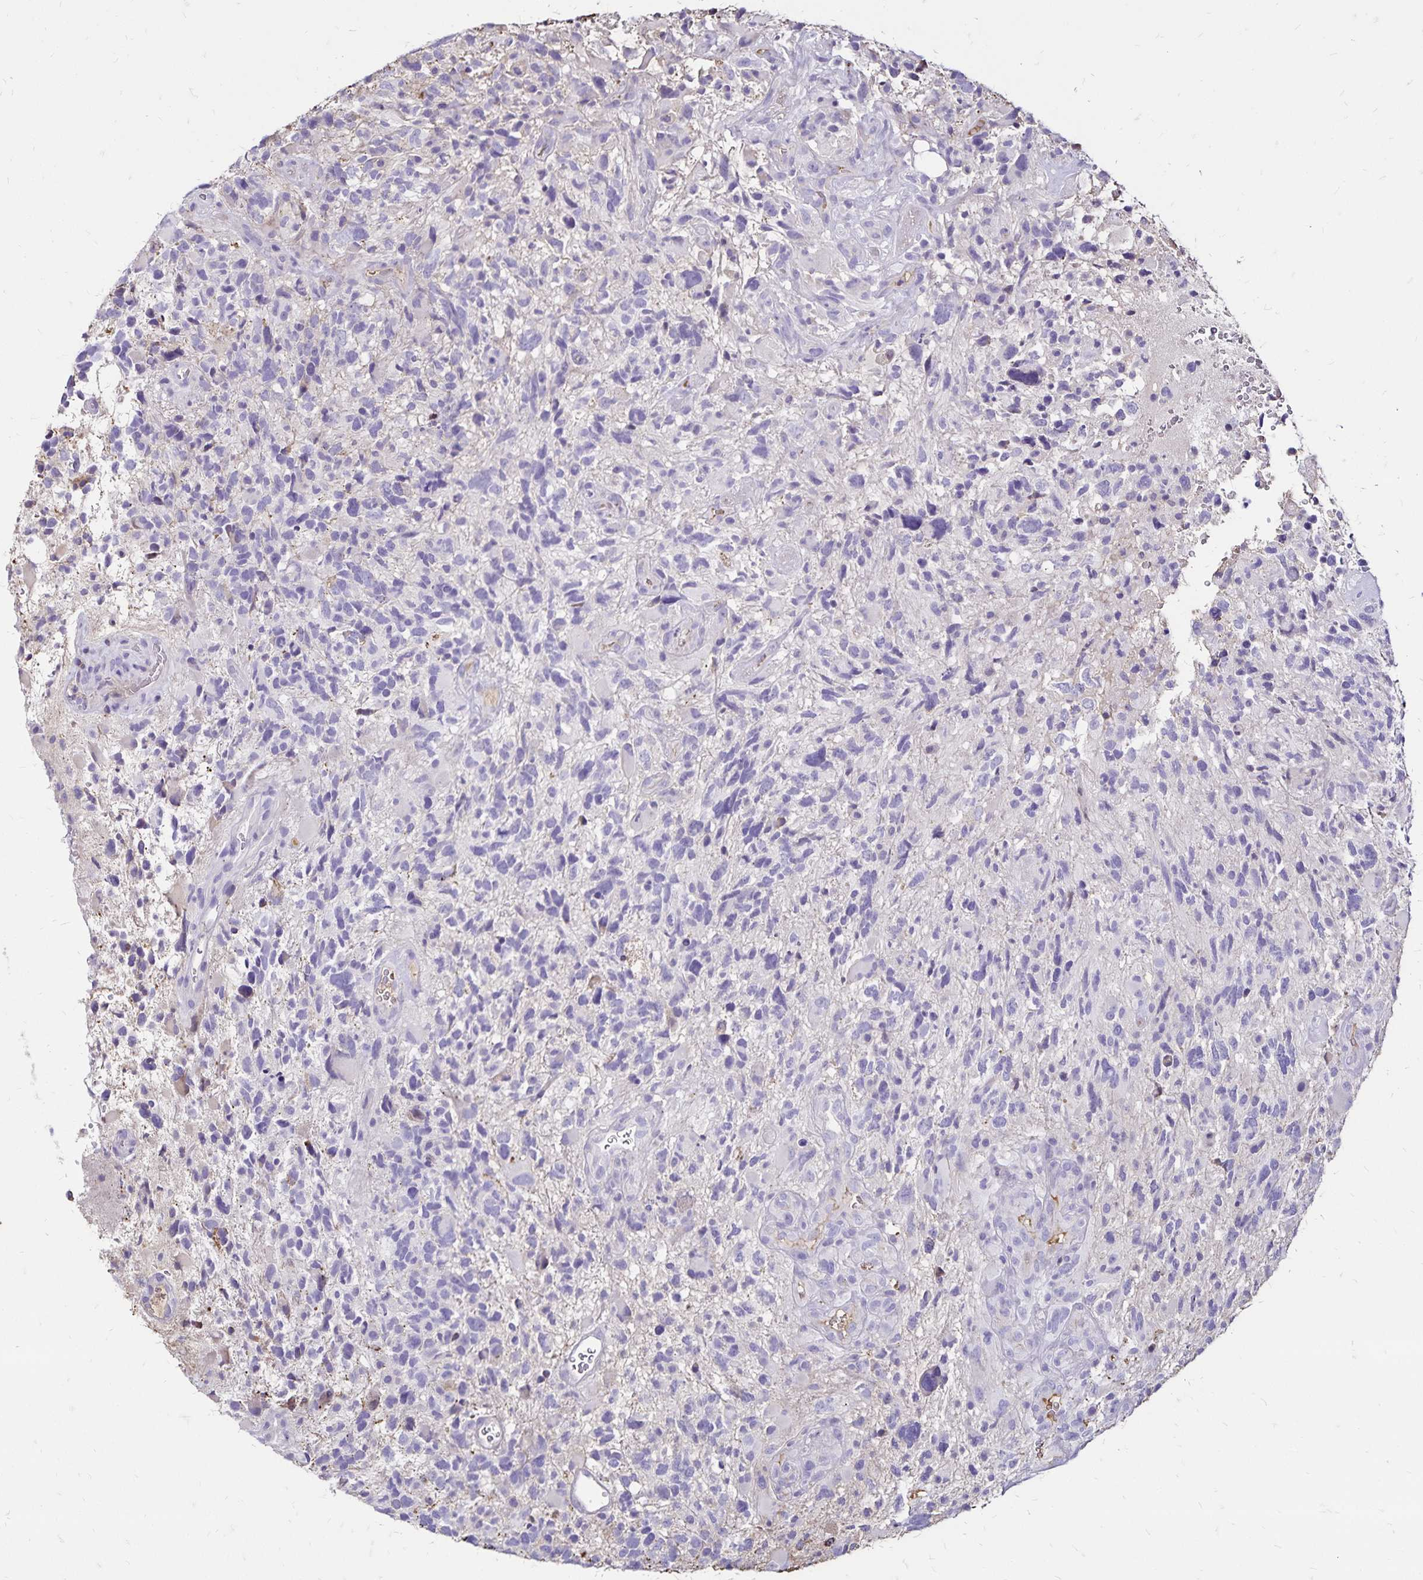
{"staining": {"intensity": "negative", "quantity": "none", "location": "none"}, "tissue": "glioma", "cell_type": "Tumor cells", "image_type": "cancer", "snomed": [{"axis": "morphology", "description": "Glioma, malignant, High grade"}, {"axis": "topography", "description": "Brain"}], "caption": "Tumor cells are negative for brown protein staining in high-grade glioma (malignant).", "gene": "KISS1", "patient": {"sex": "female", "age": 71}}